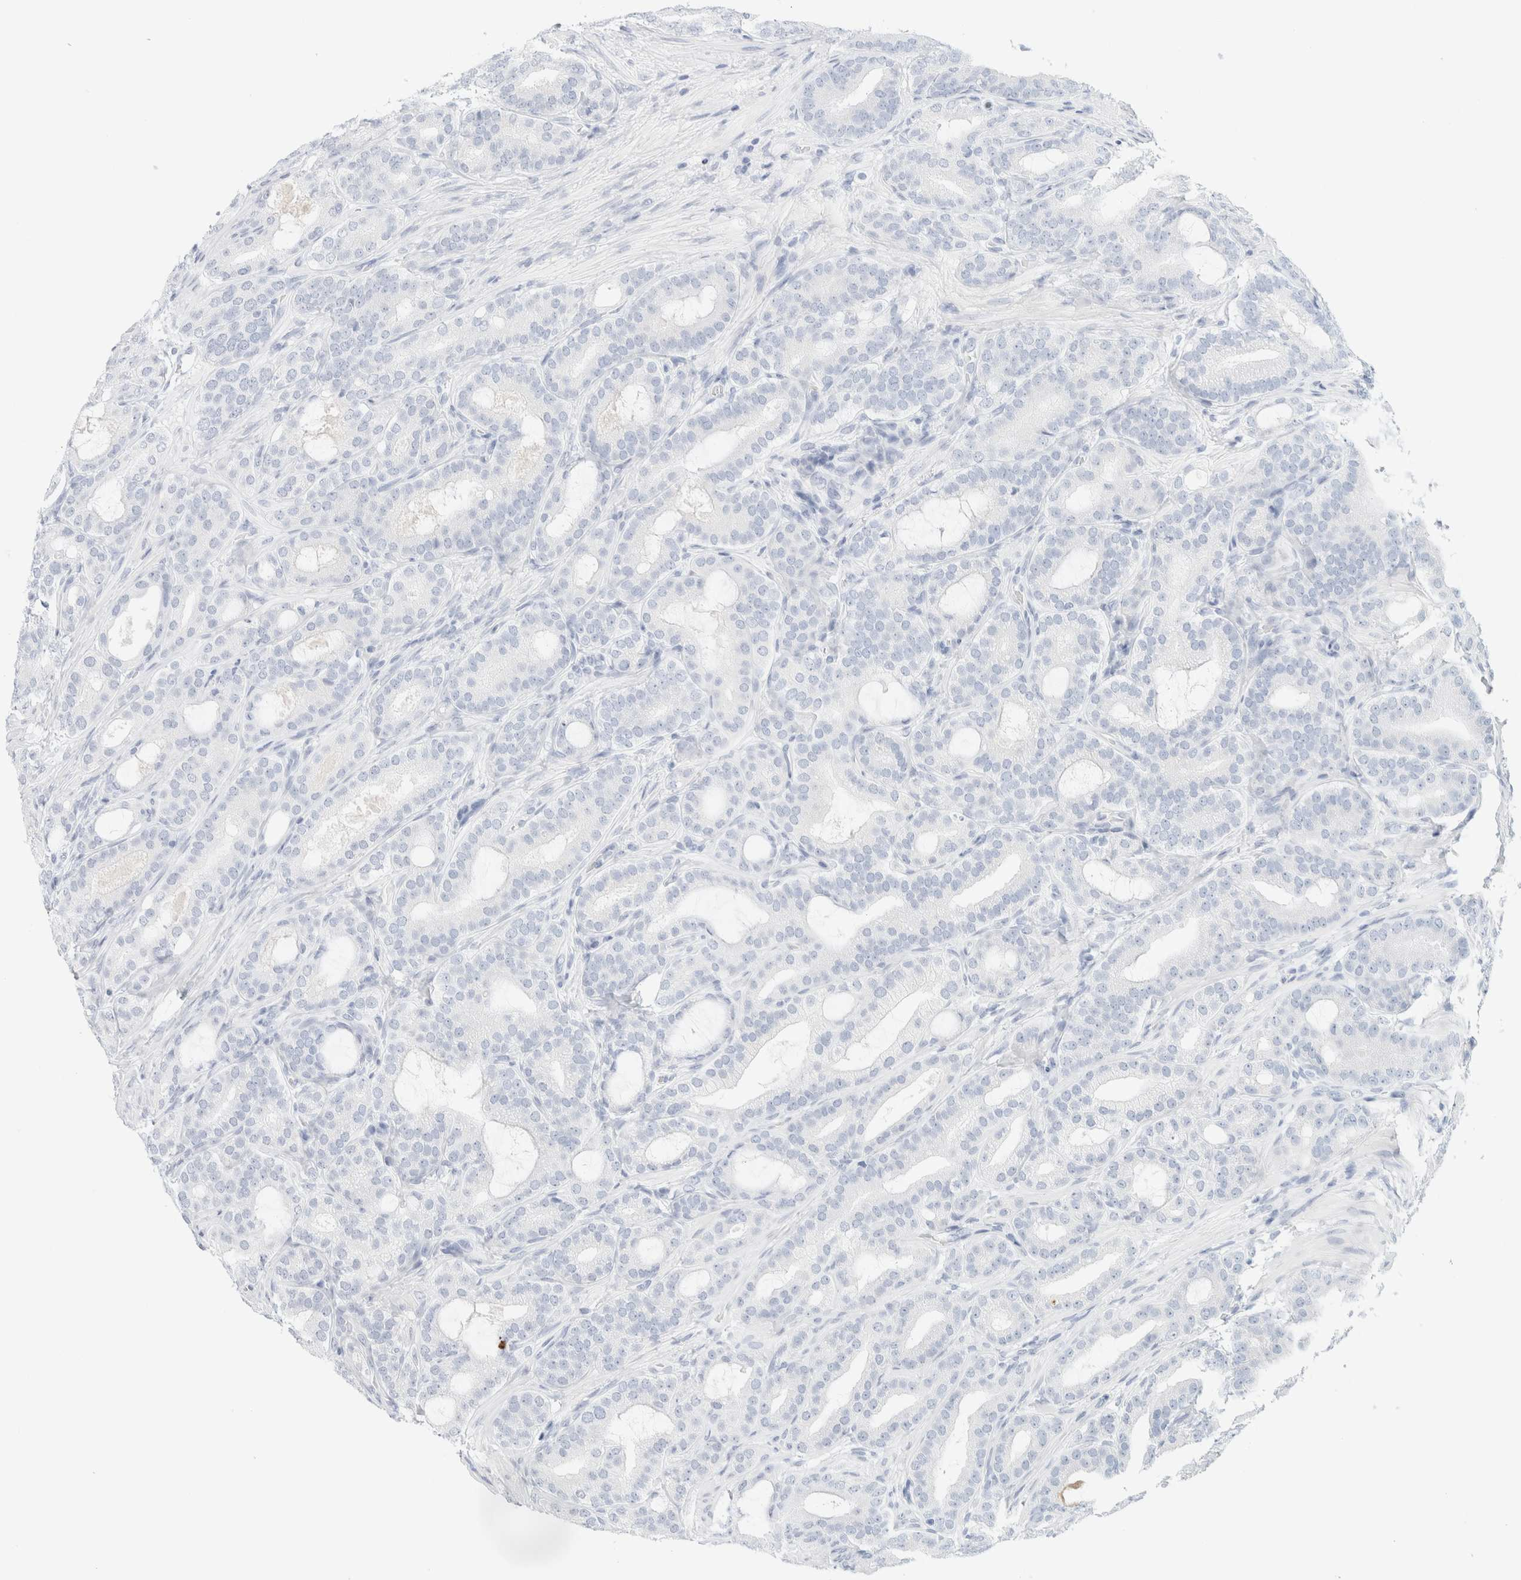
{"staining": {"intensity": "negative", "quantity": "none", "location": "none"}, "tissue": "prostate cancer", "cell_type": "Tumor cells", "image_type": "cancer", "snomed": [{"axis": "morphology", "description": "Adenocarcinoma, High grade"}, {"axis": "topography", "description": "Prostate"}], "caption": "The histopathology image displays no significant positivity in tumor cells of prostate cancer.", "gene": "HEXD", "patient": {"sex": "male", "age": 60}}